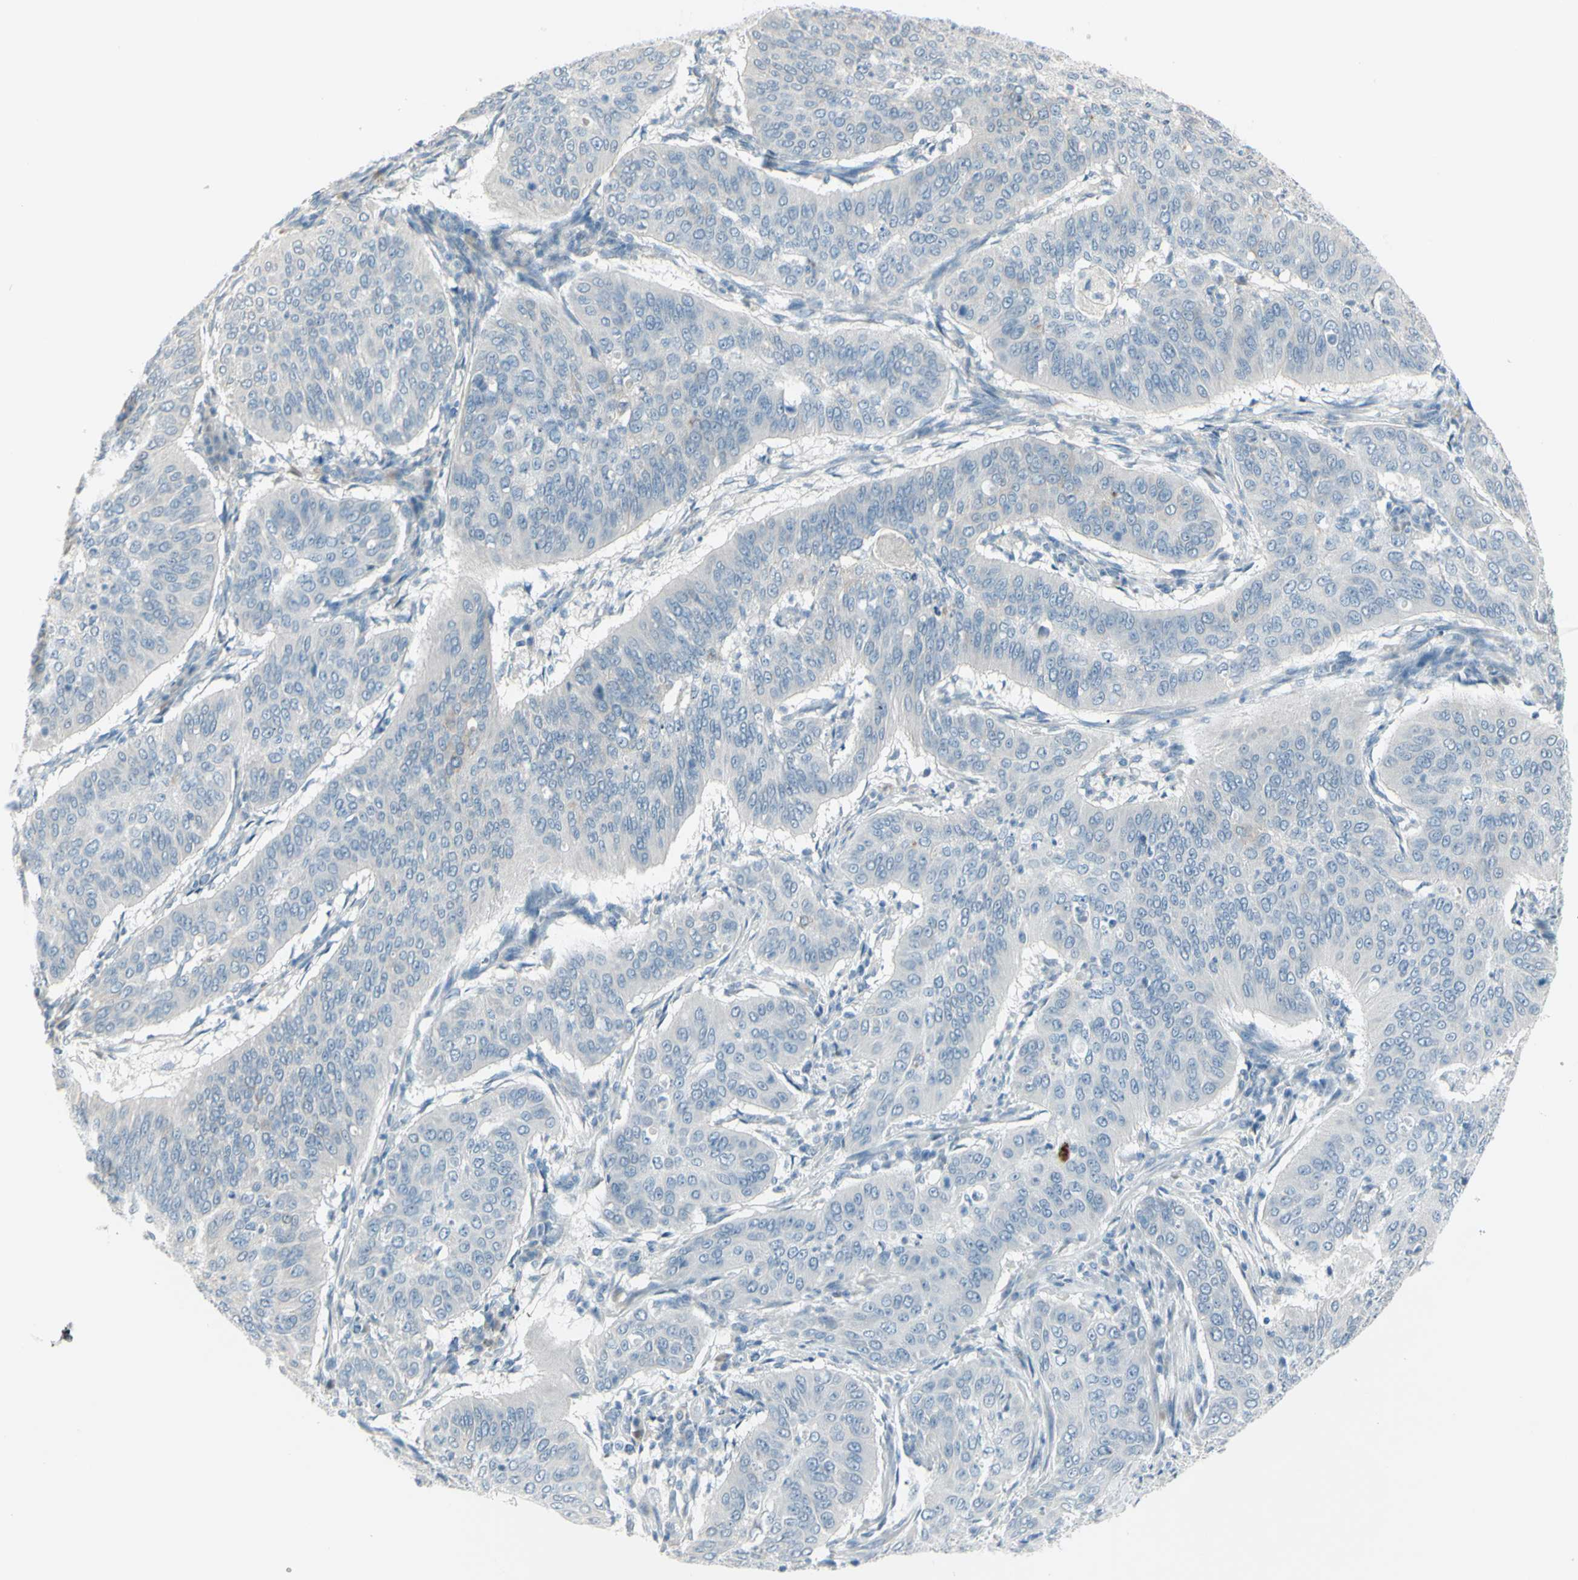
{"staining": {"intensity": "negative", "quantity": "none", "location": "none"}, "tissue": "cervical cancer", "cell_type": "Tumor cells", "image_type": "cancer", "snomed": [{"axis": "morphology", "description": "Normal tissue, NOS"}, {"axis": "morphology", "description": "Squamous cell carcinoma, NOS"}, {"axis": "topography", "description": "Cervix"}], "caption": "The micrograph reveals no staining of tumor cells in cervical cancer. The staining is performed using DAB brown chromogen with nuclei counter-stained in using hematoxylin.", "gene": "GPR34", "patient": {"sex": "female", "age": 39}}